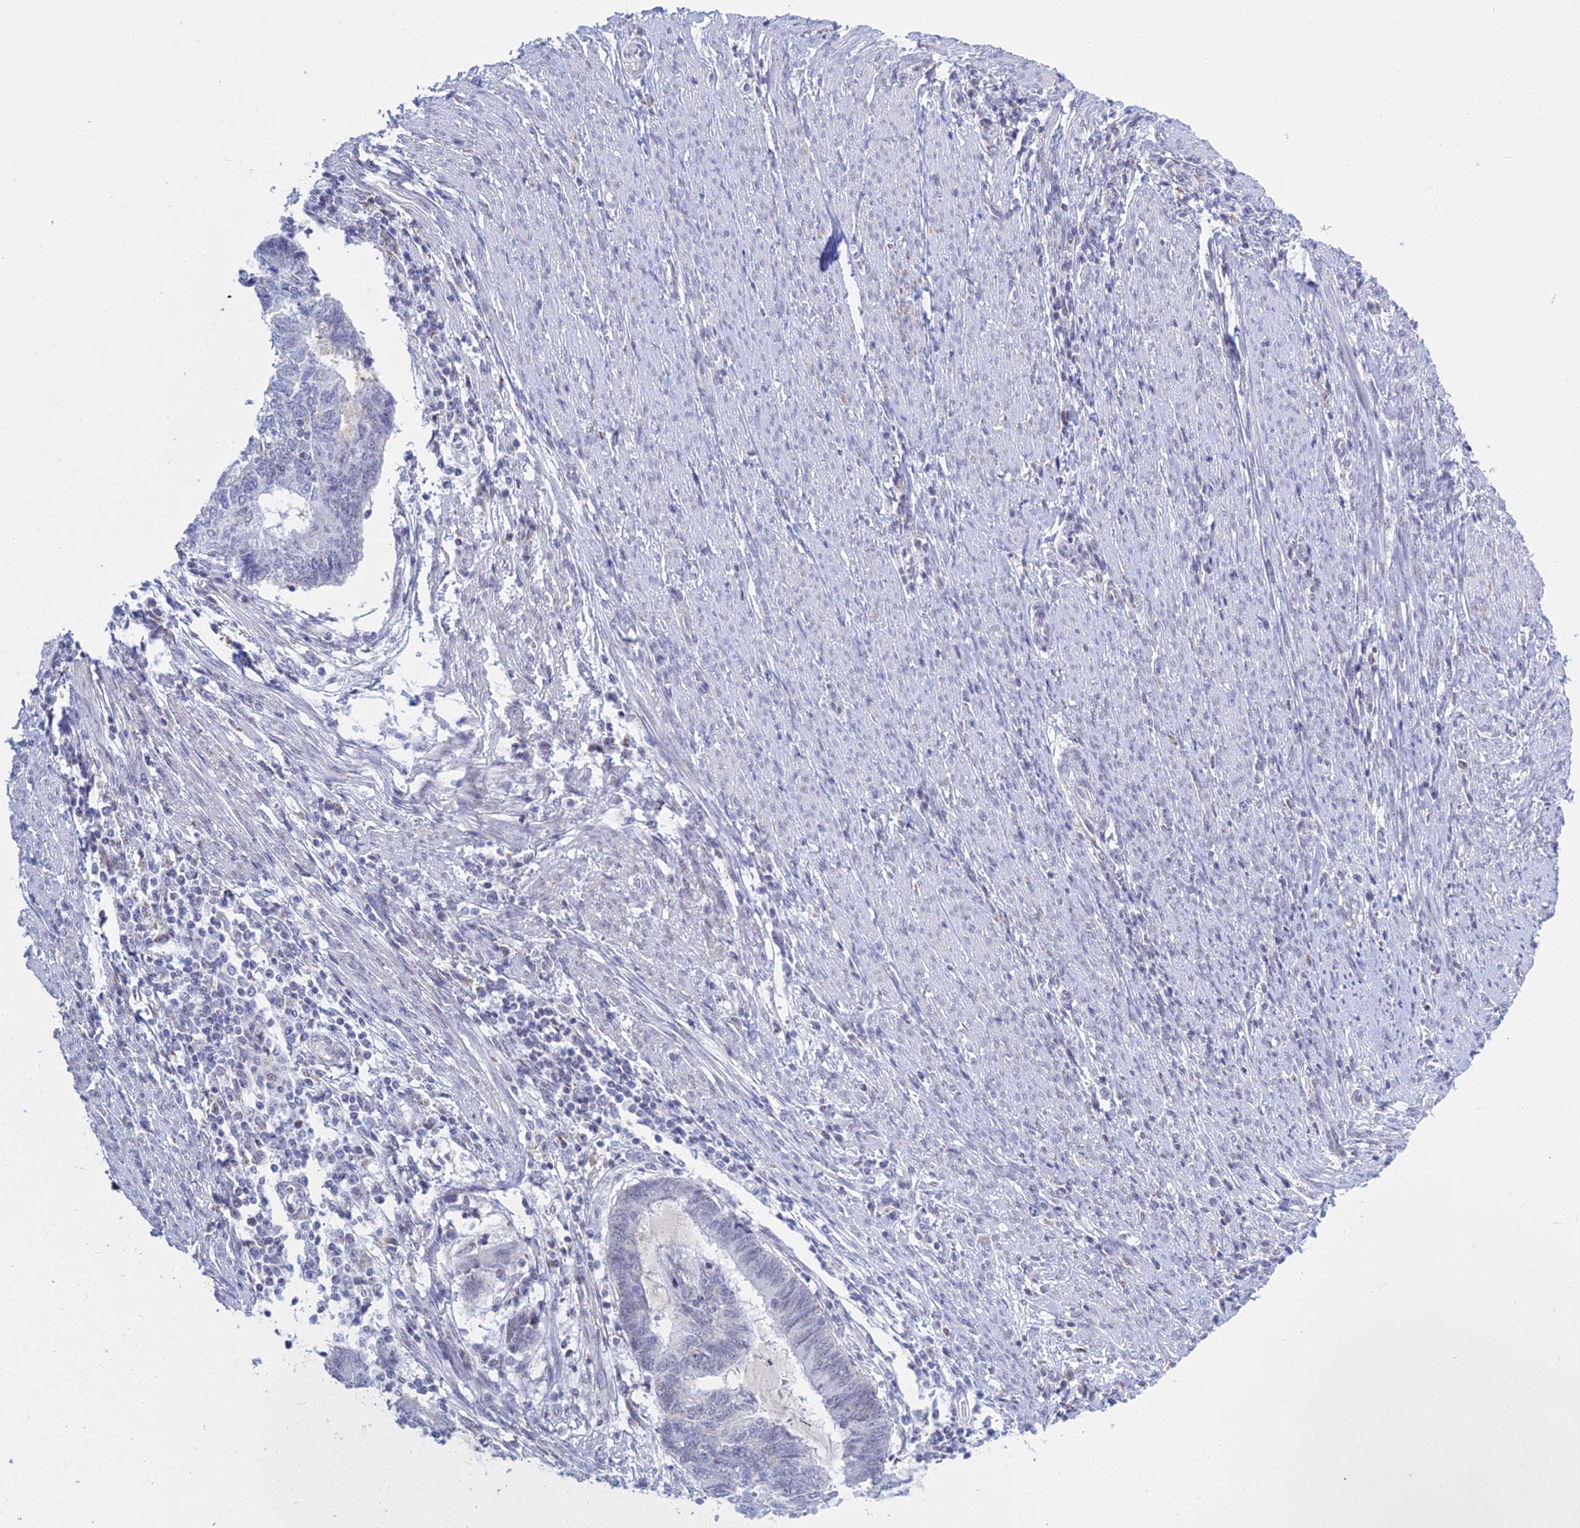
{"staining": {"intensity": "negative", "quantity": "none", "location": "none"}, "tissue": "endometrial cancer", "cell_type": "Tumor cells", "image_type": "cancer", "snomed": [{"axis": "morphology", "description": "Adenocarcinoma, NOS"}, {"axis": "topography", "description": "Uterus"}, {"axis": "topography", "description": "Endometrium"}], "caption": "Tumor cells are negative for protein expression in human endometrial cancer.", "gene": "KLF14", "patient": {"sex": "female", "age": 70}}